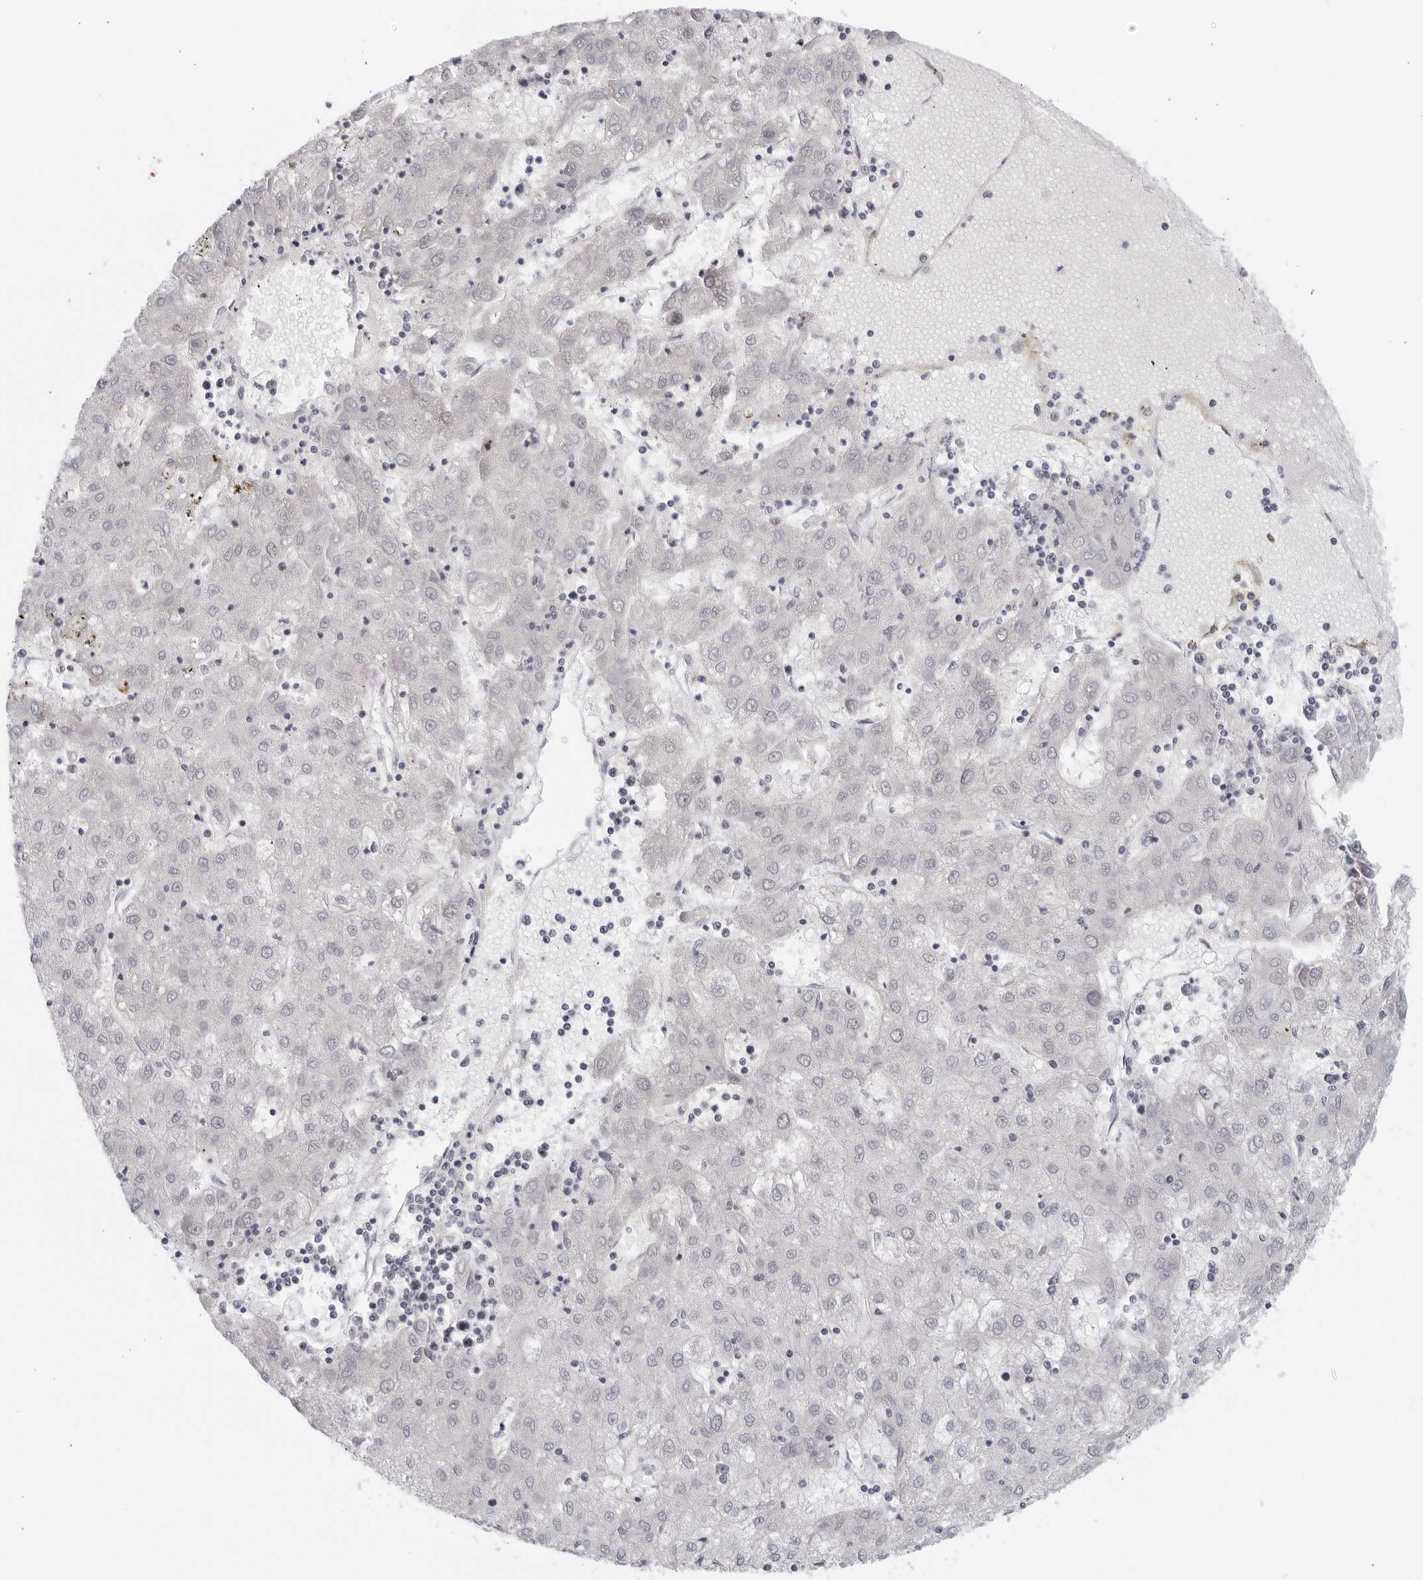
{"staining": {"intensity": "negative", "quantity": "none", "location": "none"}, "tissue": "liver cancer", "cell_type": "Tumor cells", "image_type": "cancer", "snomed": [{"axis": "morphology", "description": "Carcinoma, Hepatocellular, NOS"}, {"axis": "topography", "description": "Liver"}], "caption": "An immunohistochemistry micrograph of liver cancer is shown. There is no staining in tumor cells of liver cancer.", "gene": "MATN1", "patient": {"sex": "male", "age": 72}}